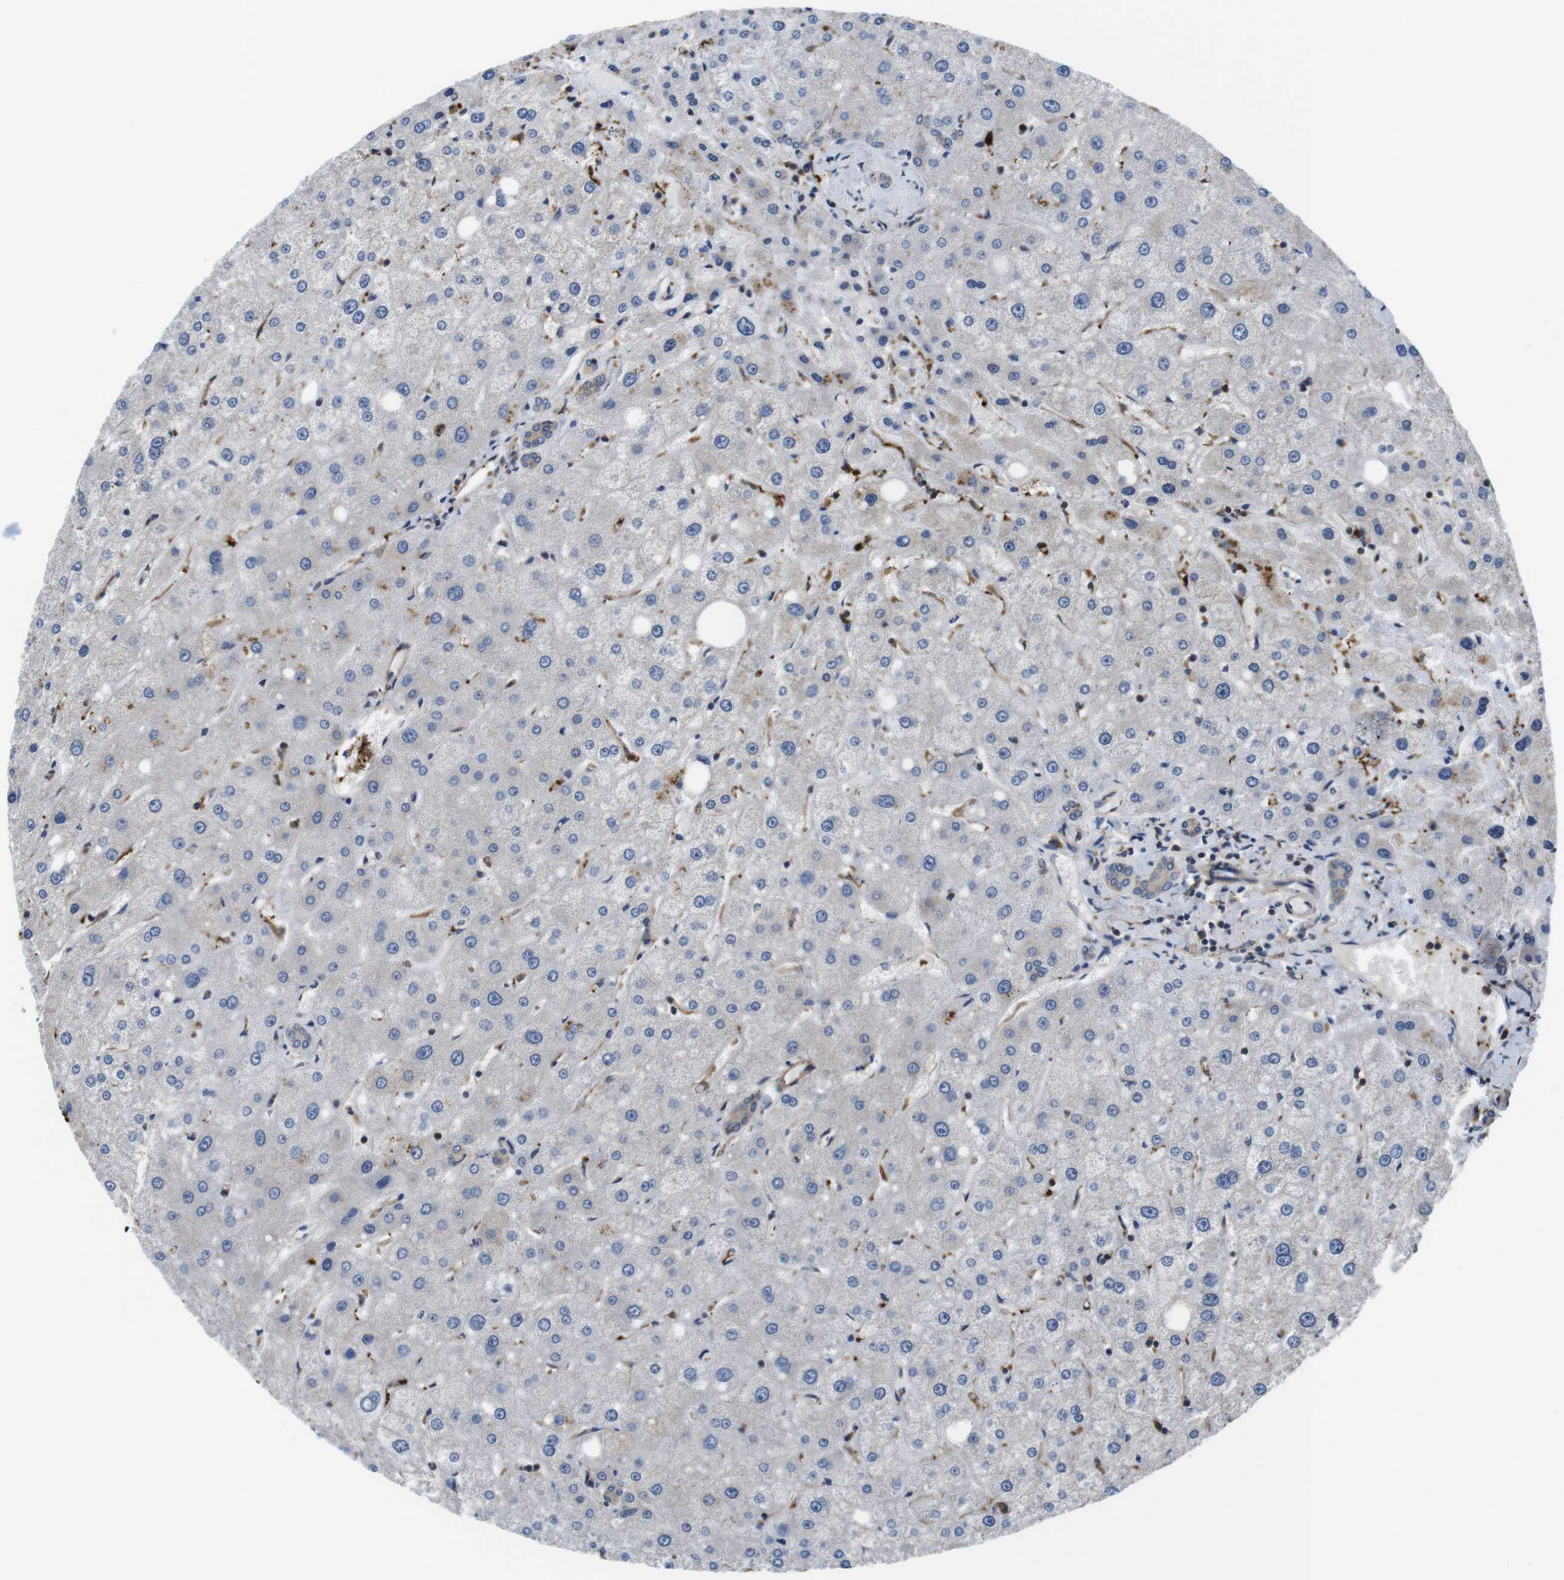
{"staining": {"intensity": "weak", "quantity": "25%-75%", "location": "cytoplasmic/membranous"}, "tissue": "liver", "cell_type": "Cholangiocytes", "image_type": "normal", "snomed": [{"axis": "morphology", "description": "Normal tissue, NOS"}, {"axis": "topography", "description": "Liver"}], "caption": "The micrograph shows a brown stain indicating the presence of a protein in the cytoplasmic/membranous of cholangiocytes in liver. Nuclei are stained in blue.", "gene": "HERPUD2", "patient": {"sex": "male", "age": 73}}